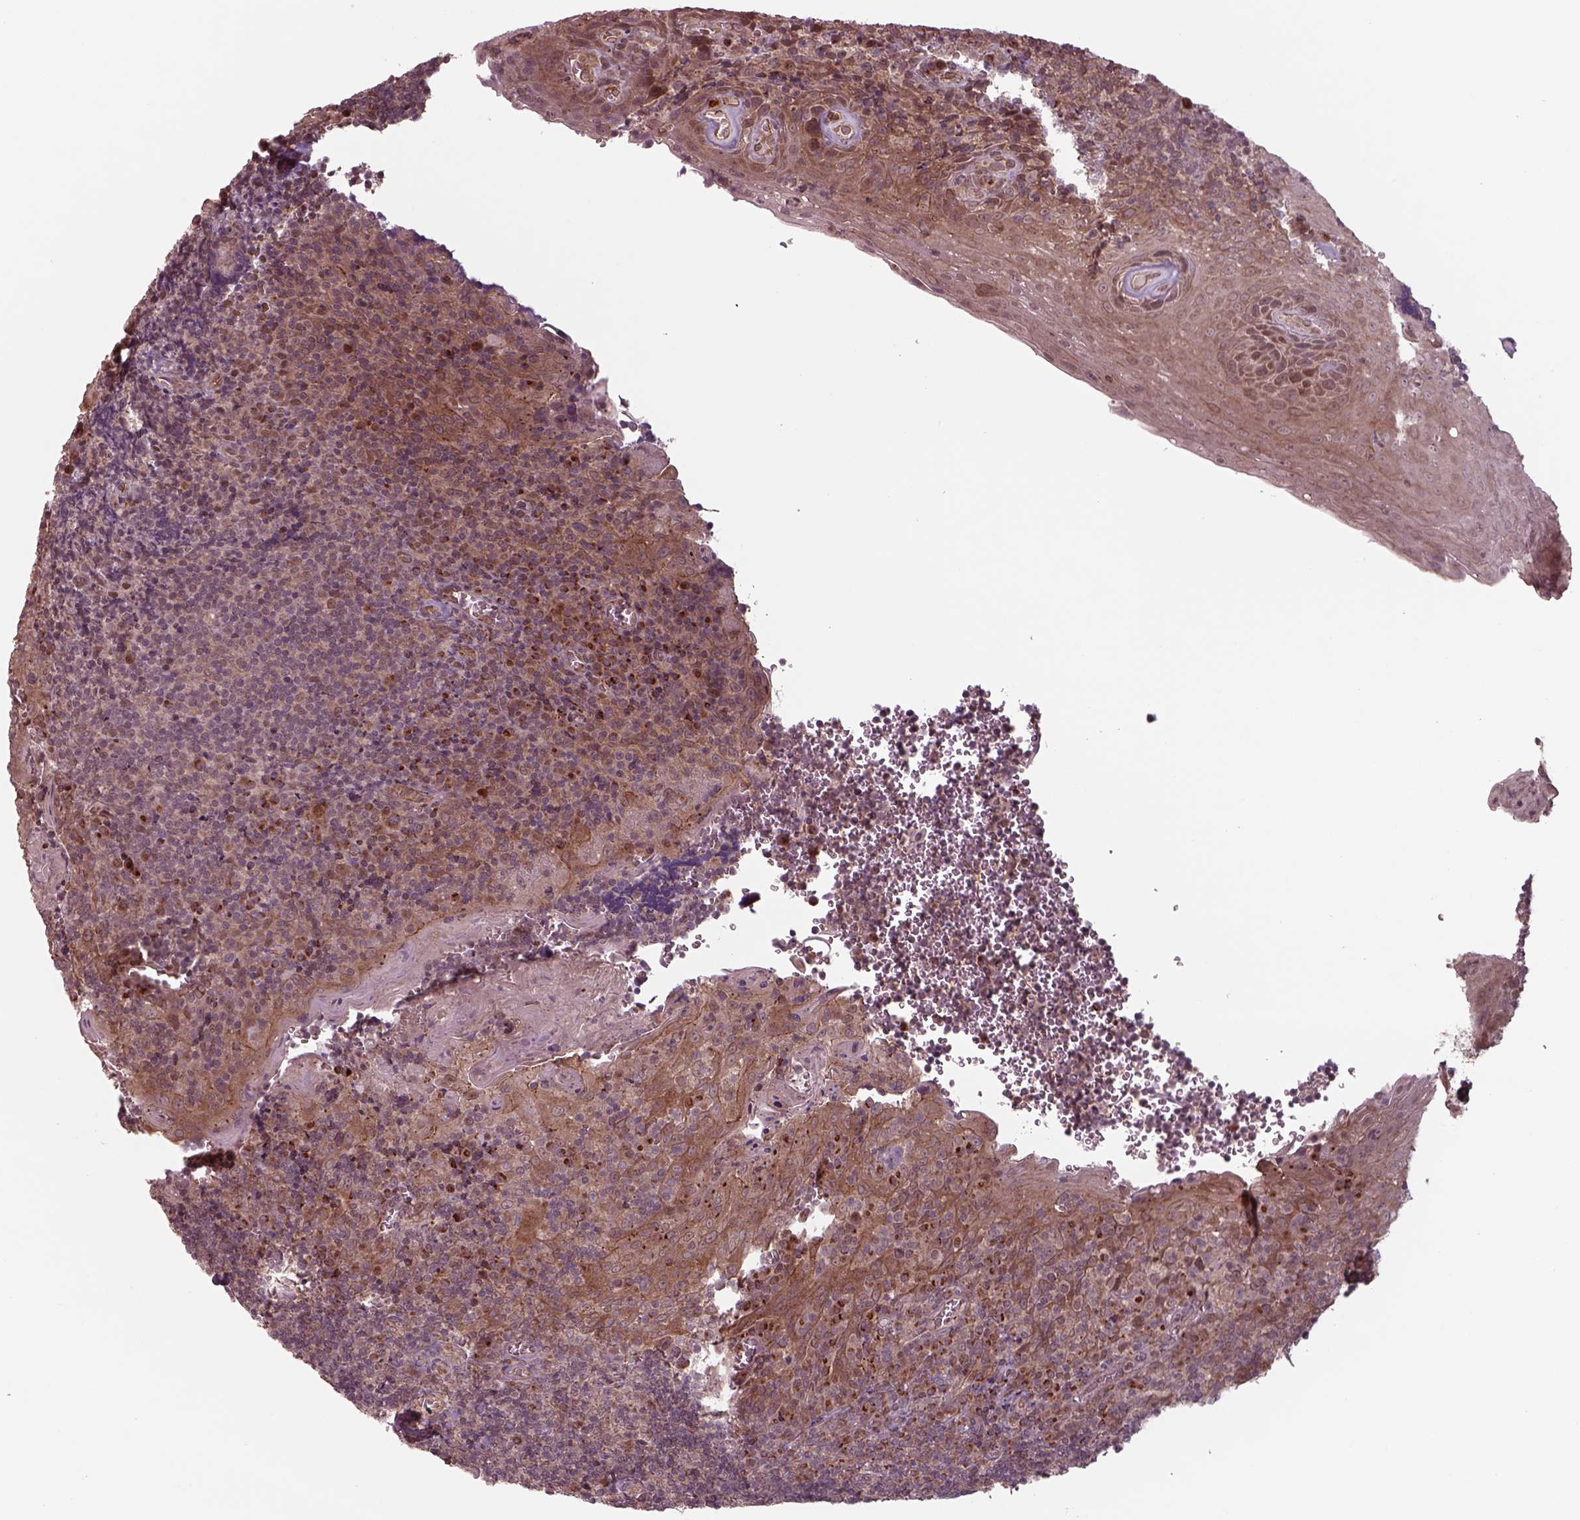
{"staining": {"intensity": "weak", "quantity": "<25%", "location": "cytoplasmic/membranous"}, "tissue": "tonsil", "cell_type": "Germinal center cells", "image_type": "normal", "snomed": [{"axis": "morphology", "description": "Normal tissue, NOS"}, {"axis": "morphology", "description": "Inflammation, NOS"}, {"axis": "topography", "description": "Tonsil"}], "caption": "This is an IHC photomicrograph of benign human tonsil. There is no positivity in germinal center cells.", "gene": "CHMP3", "patient": {"sex": "female", "age": 31}}